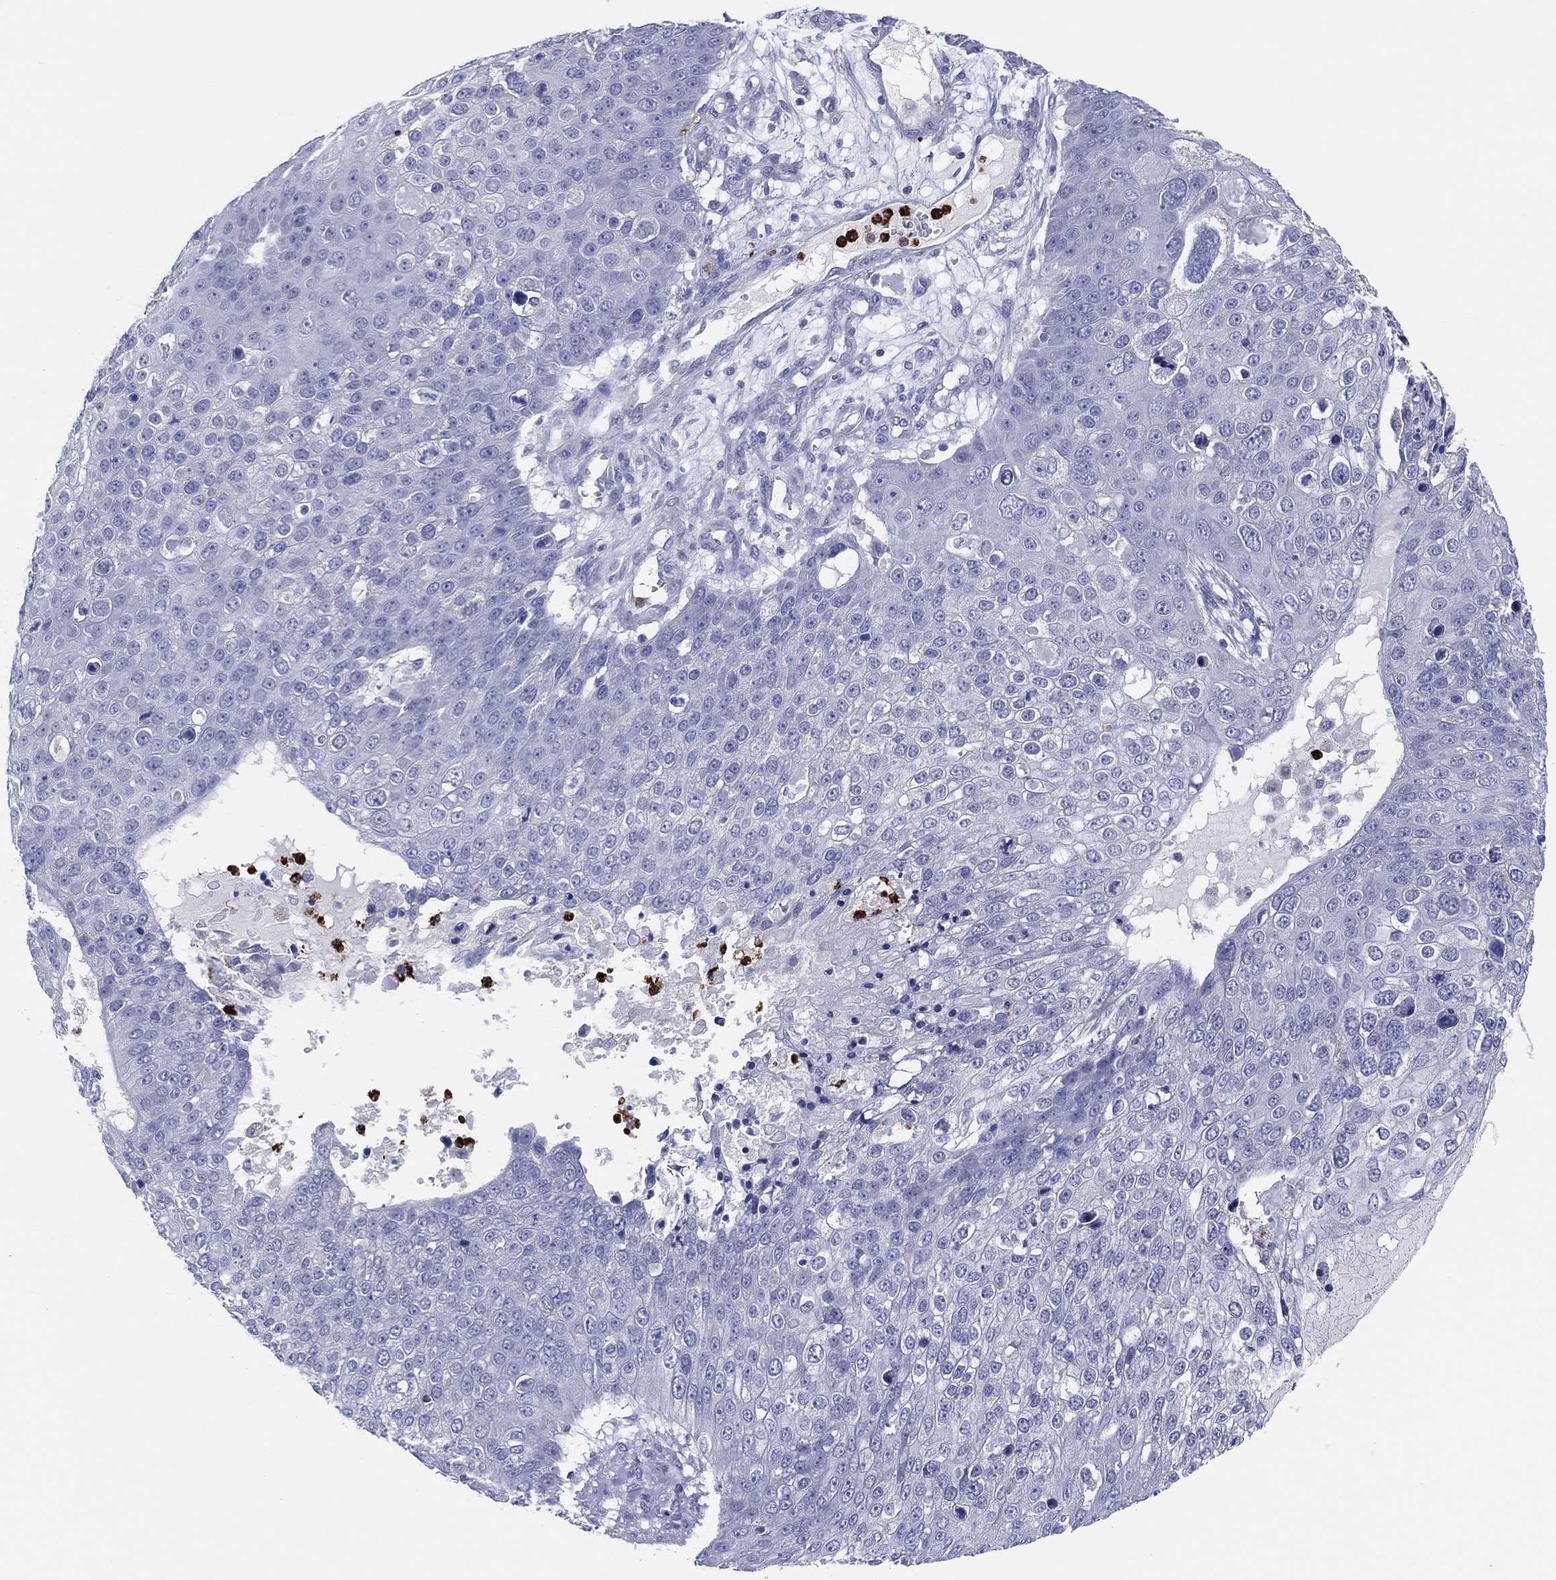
{"staining": {"intensity": "negative", "quantity": "none", "location": "none"}, "tissue": "skin cancer", "cell_type": "Tumor cells", "image_type": "cancer", "snomed": [{"axis": "morphology", "description": "Squamous cell carcinoma, NOS"}, {"axis": "topography", "description": "Skin"}], "caption": "The immunohistochemistry micrograph has no significant staining in tumor cells of skin cancer (squamous cell carcinoma) tissue.", "gene": "PLAC8", "patient": {"sex": "male", "age": 71}}